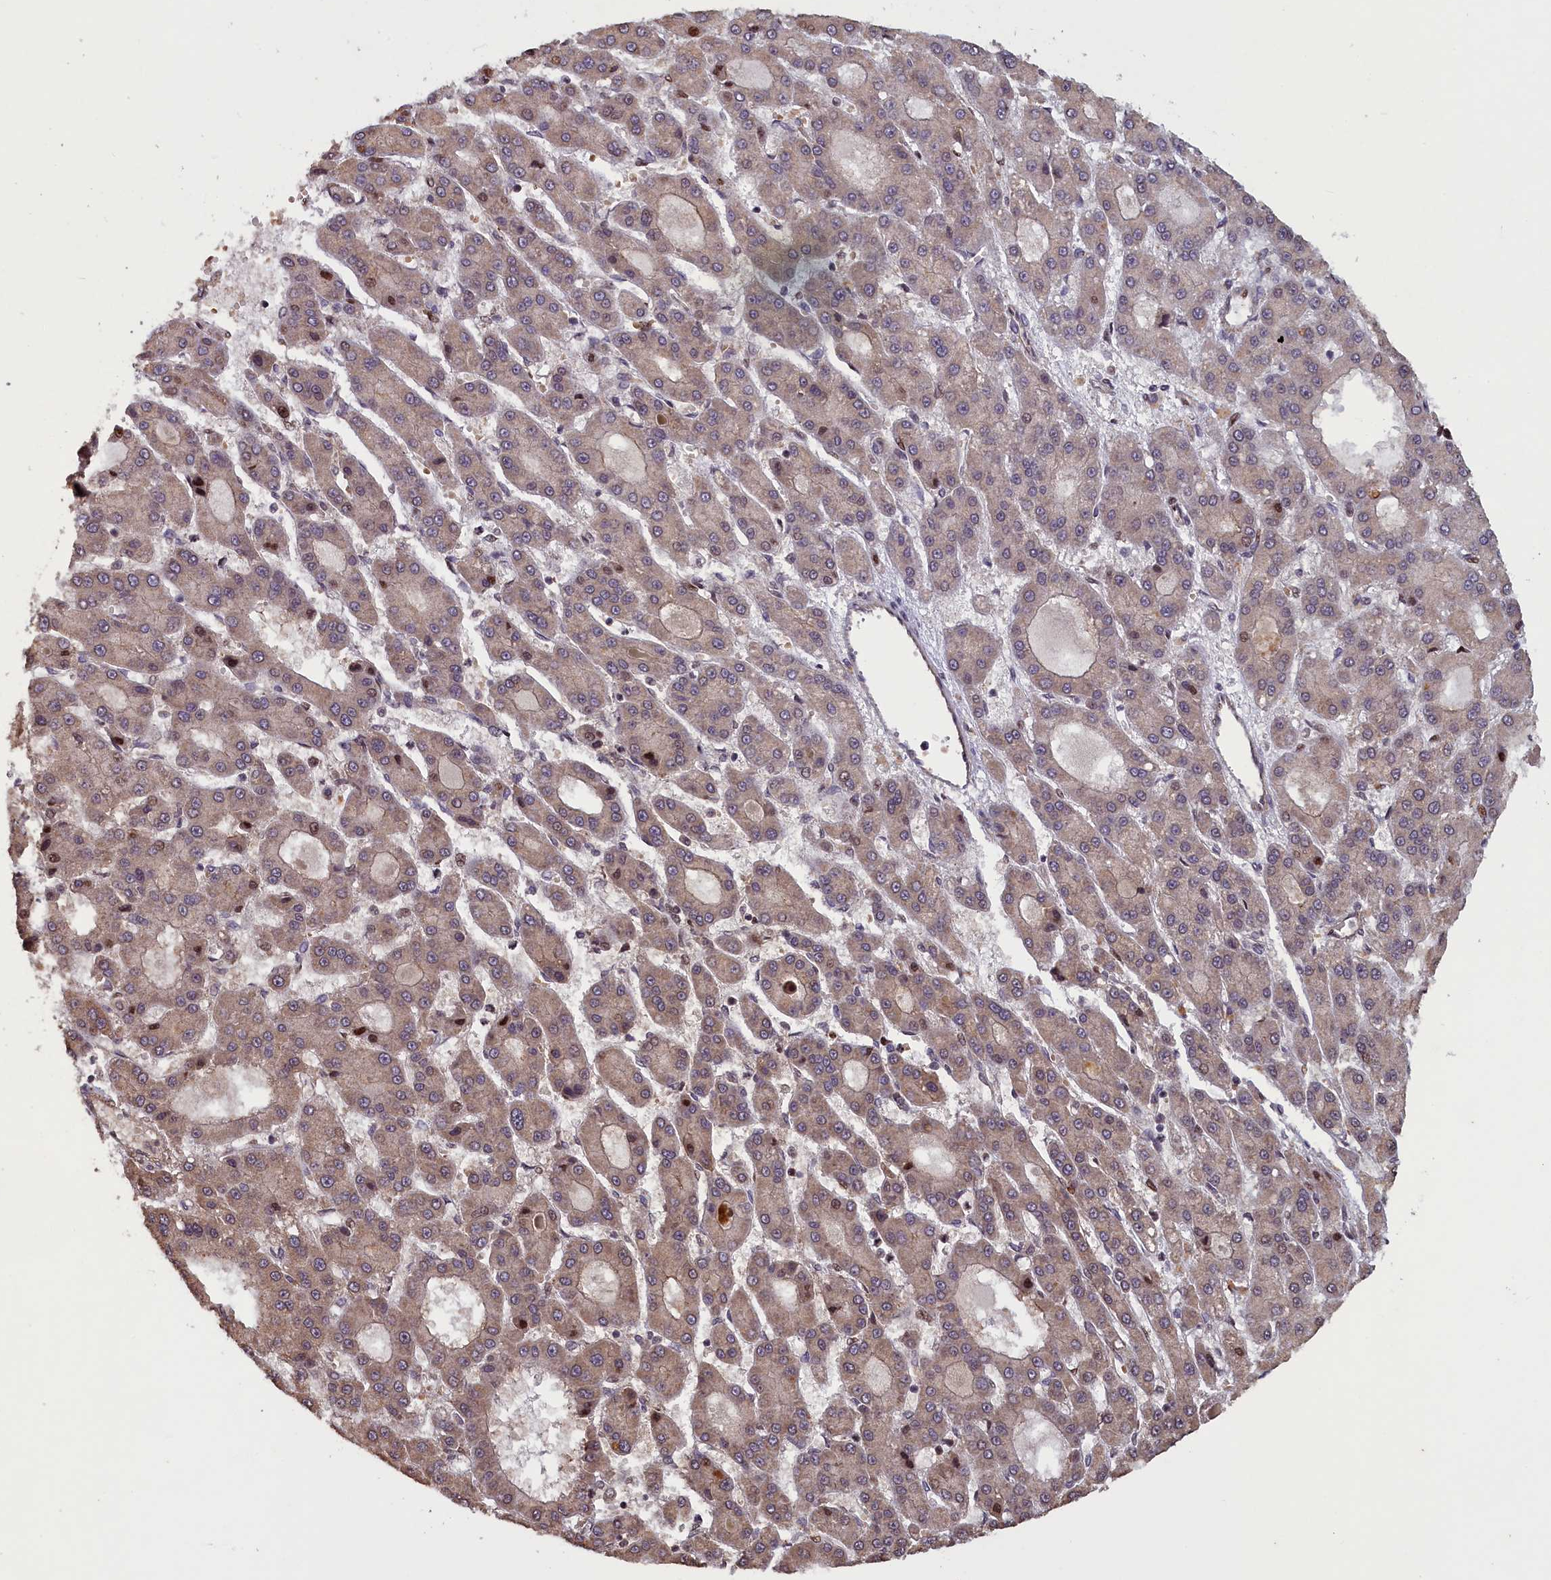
{"staining": {"intensity": "weak", "quantity": "25%-75%", "location": "cytoplasmic/membranous,nuclear"}, "tissue": "liver cancer", "cell_type": "Tumor cells", "image_type": "cancer", "snomed": [{"axis": "morphology", "description": "Carcinoma, Hepatocellular, NOS"}, {"axis": "topography", "description": "Liver"}], "caption": "About 25%-75% of tumor cells in liver hepatocellular carcinoma show weak cytoplasmic/membranous and nuclear protein staining as visualized by brown immunohistochemical staining.", "gene": "NUBP1", "patient": {"sex": "male", "age": 70}}